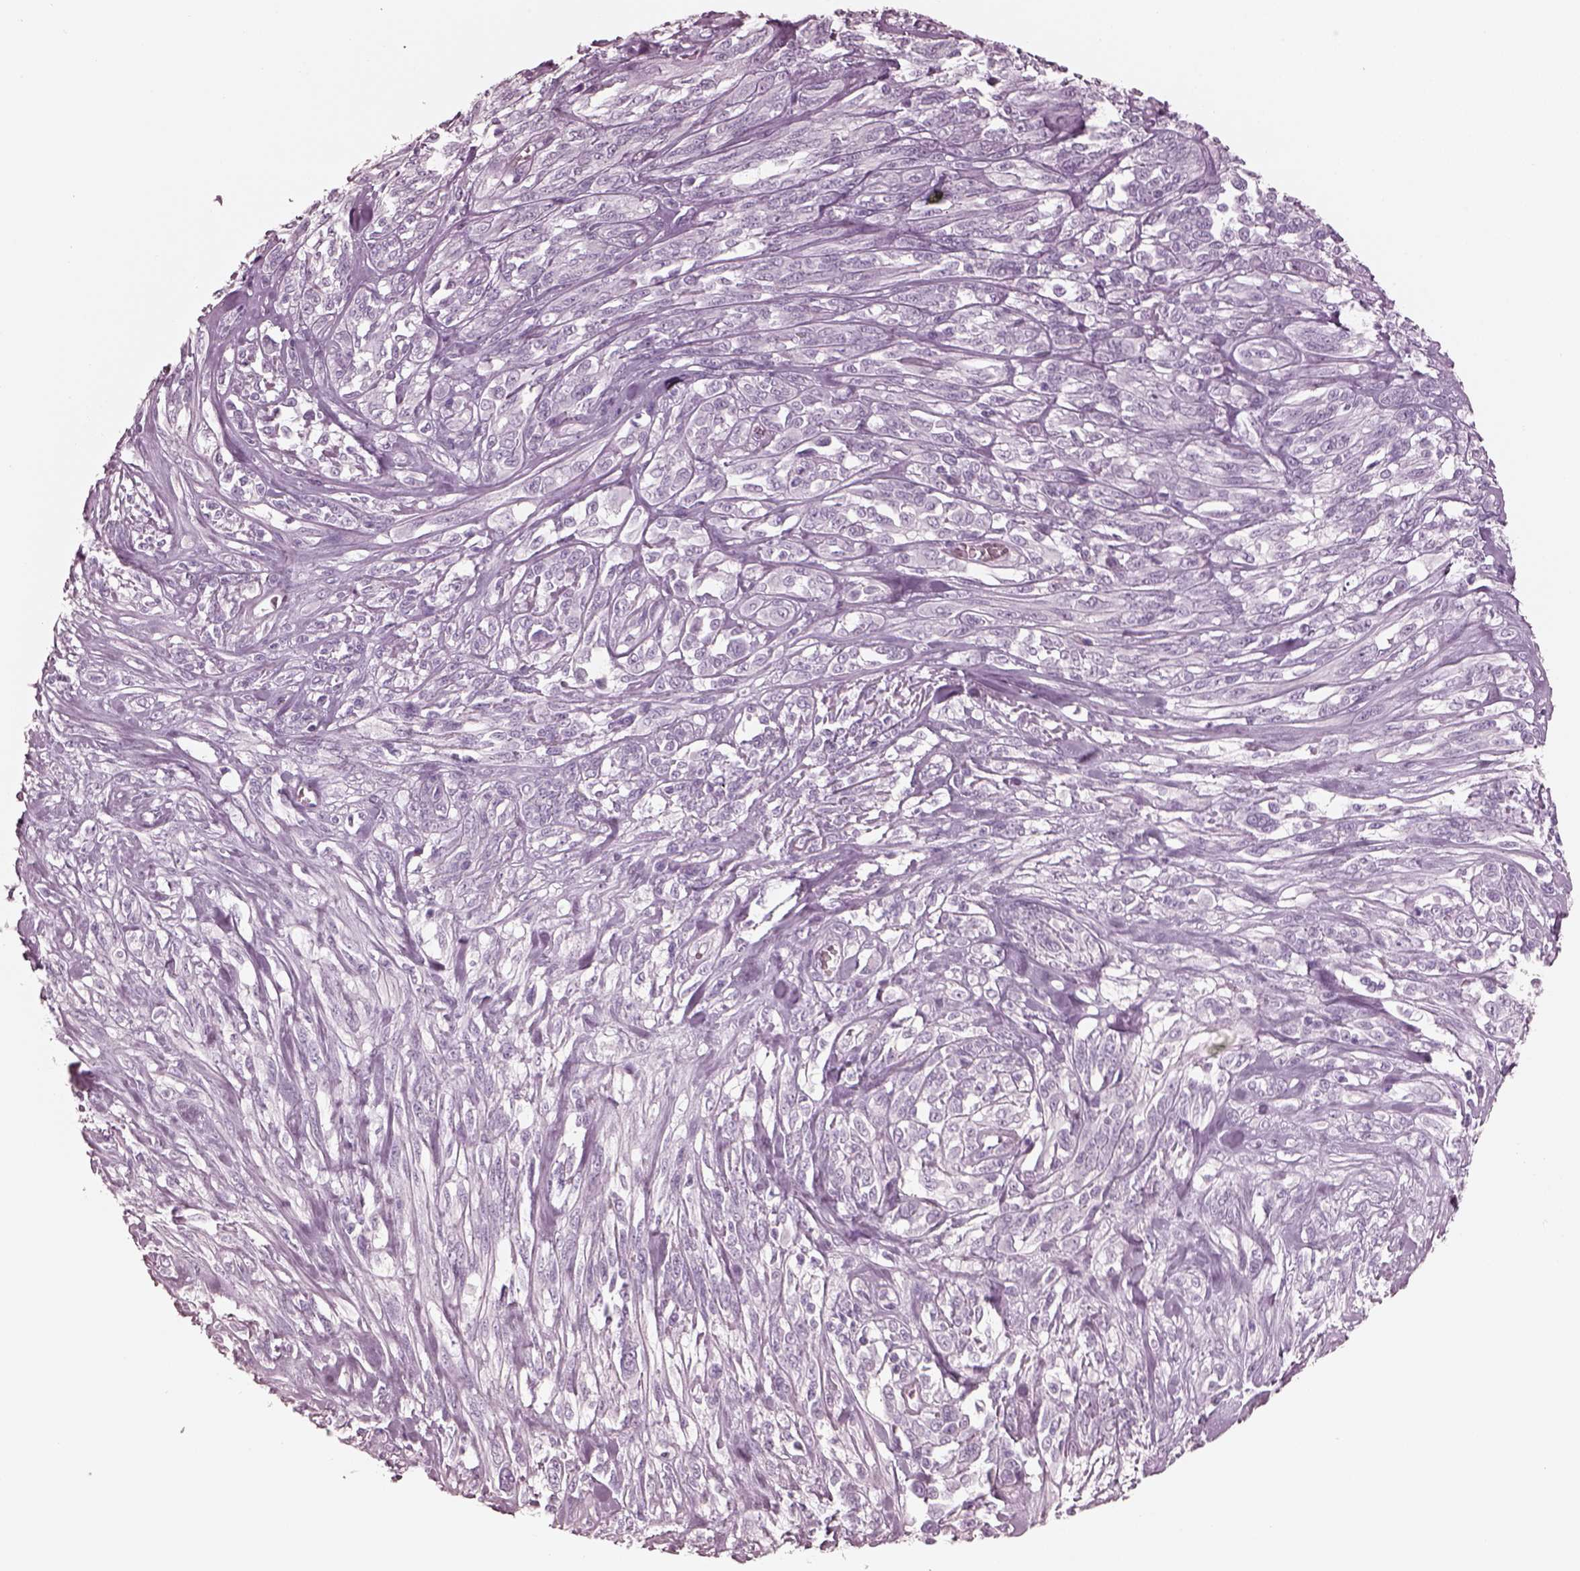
{"staining": {"intensity": "negative", "quantity": "none", "location": "none"}, "tissue": "melanoma", "cell_type": "Tumor cells", "image_type": "cancer", "snomed": [{"axis": "morphology", "description": "Malignant melanoma, NOS"}, {"axis": "topography", "description": "Skin"}], "caption": "The IHC micrograph has no significant positivity in tumor cells of melanoma tissue. The staining was performed using DAB (3,3'-diaminobenzidine) to visualize the protein expression in brown, while the nuclei were stained in blue with hematoxylin (Magnification: 20x).", "gene": "C2orf81", "patient": {"sex": "female", "age": 91}}